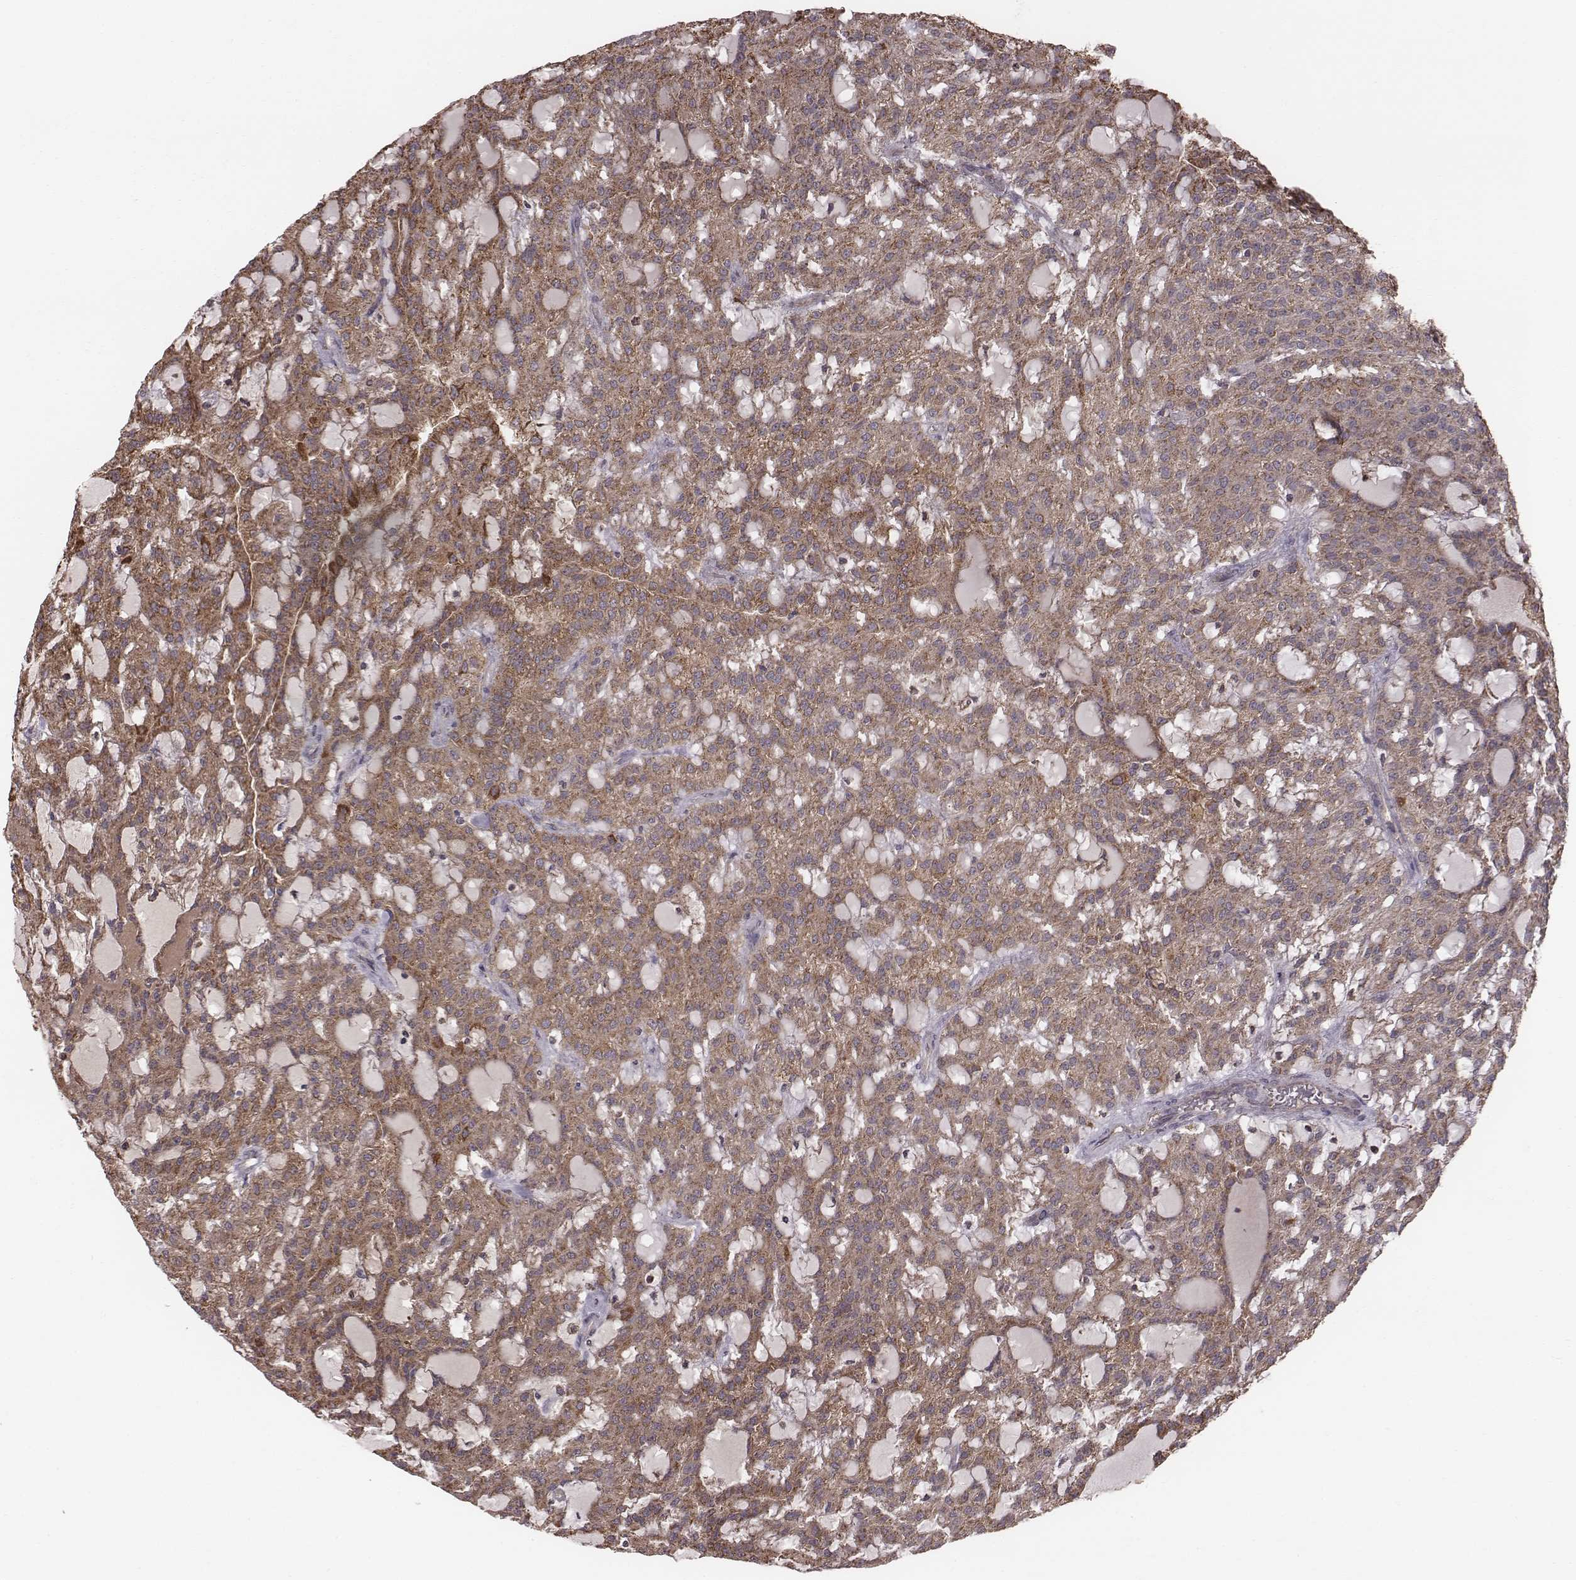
{"staining": {"intensity": "moderate", "quantity": ">75%", "location": "cytoplasmic/membranous"}, "tissue": "renal cancer", "cell_type": "Tumor cells", "image_type": "cancer", "snomed": [{"axis": "morphology", "description": "Adenocarcinoma, NOS"}, {"axis": "topography", "description": "Kidney"}], "caption": "Immunohistochemical staining of renal cancer (adenocarcinoma) reveals moderate cytoplasmic/membranous protein expression in about >75% of tumor cells. The protein of interest is stained brown, and the nuclei are stained in blue (DAB (3,3'-diaminobenzidine) IHC with brightfield microscopy, high magnification).", "gene": "PDCD2L", "patient": {"sex": "male", "age": 63}}